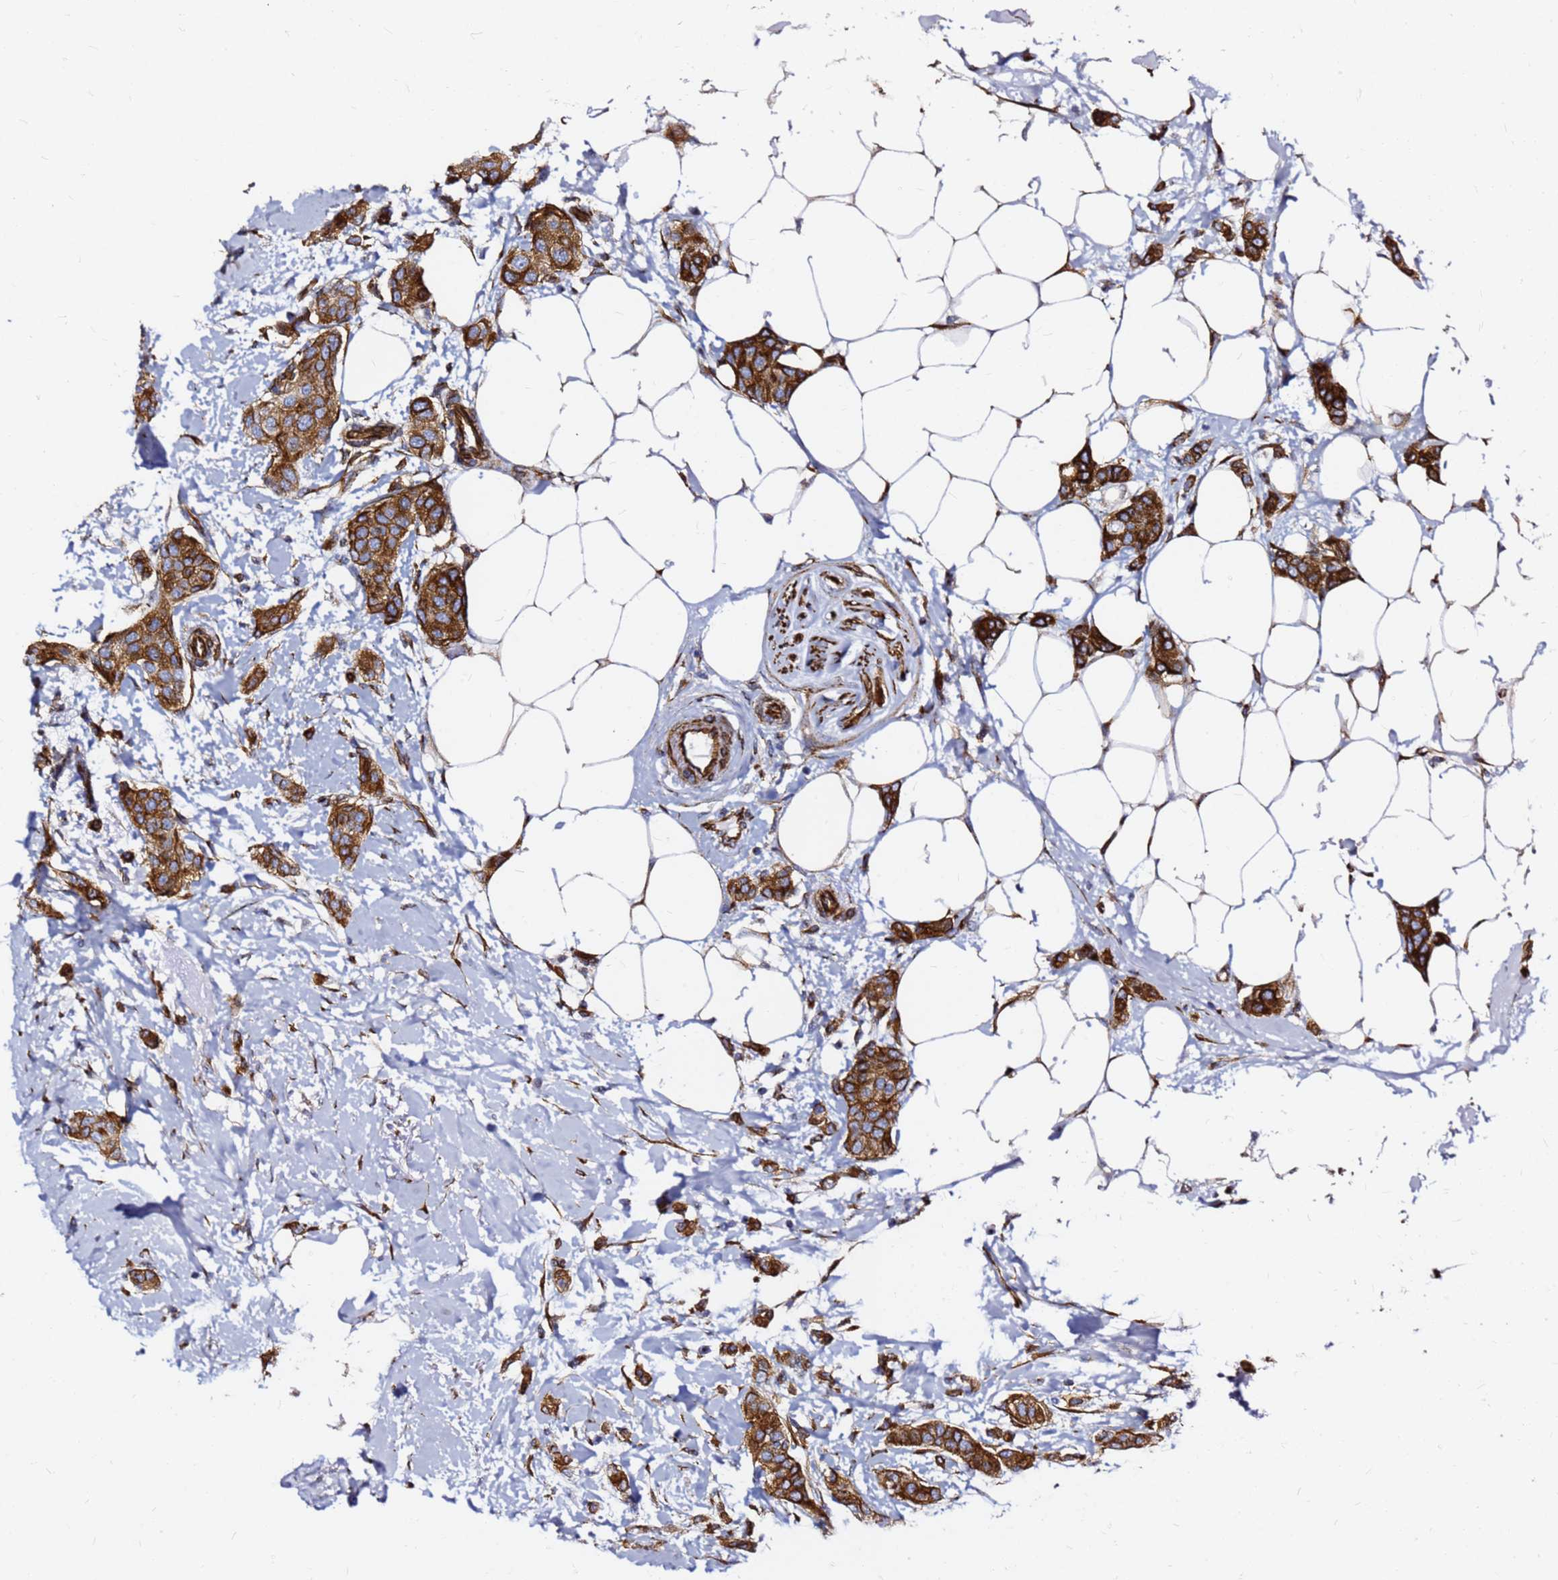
{"staining": {"intensity": "strong", "quantity": ">75%", "location": "cytoplasmic/membranous"}, "tissue": "breast cancer", "cell_type": "Tumor cells", "image_type": "cancer", "snomed": [{"axis": "morphology", "description": "Duct carcinoma"}, {"axis": "topography", "description": "Breast"}], "caption": "DAB (3,3'-diaminobenzidine) immunohistochemical staining of intraductal carcinoma (breast) reveals strong cytoplasmic/membranous protein positivity in approximately >75% of tumor cells.", "gene": "TUBA8", "patient": {"sex": "female", "age": 72}}